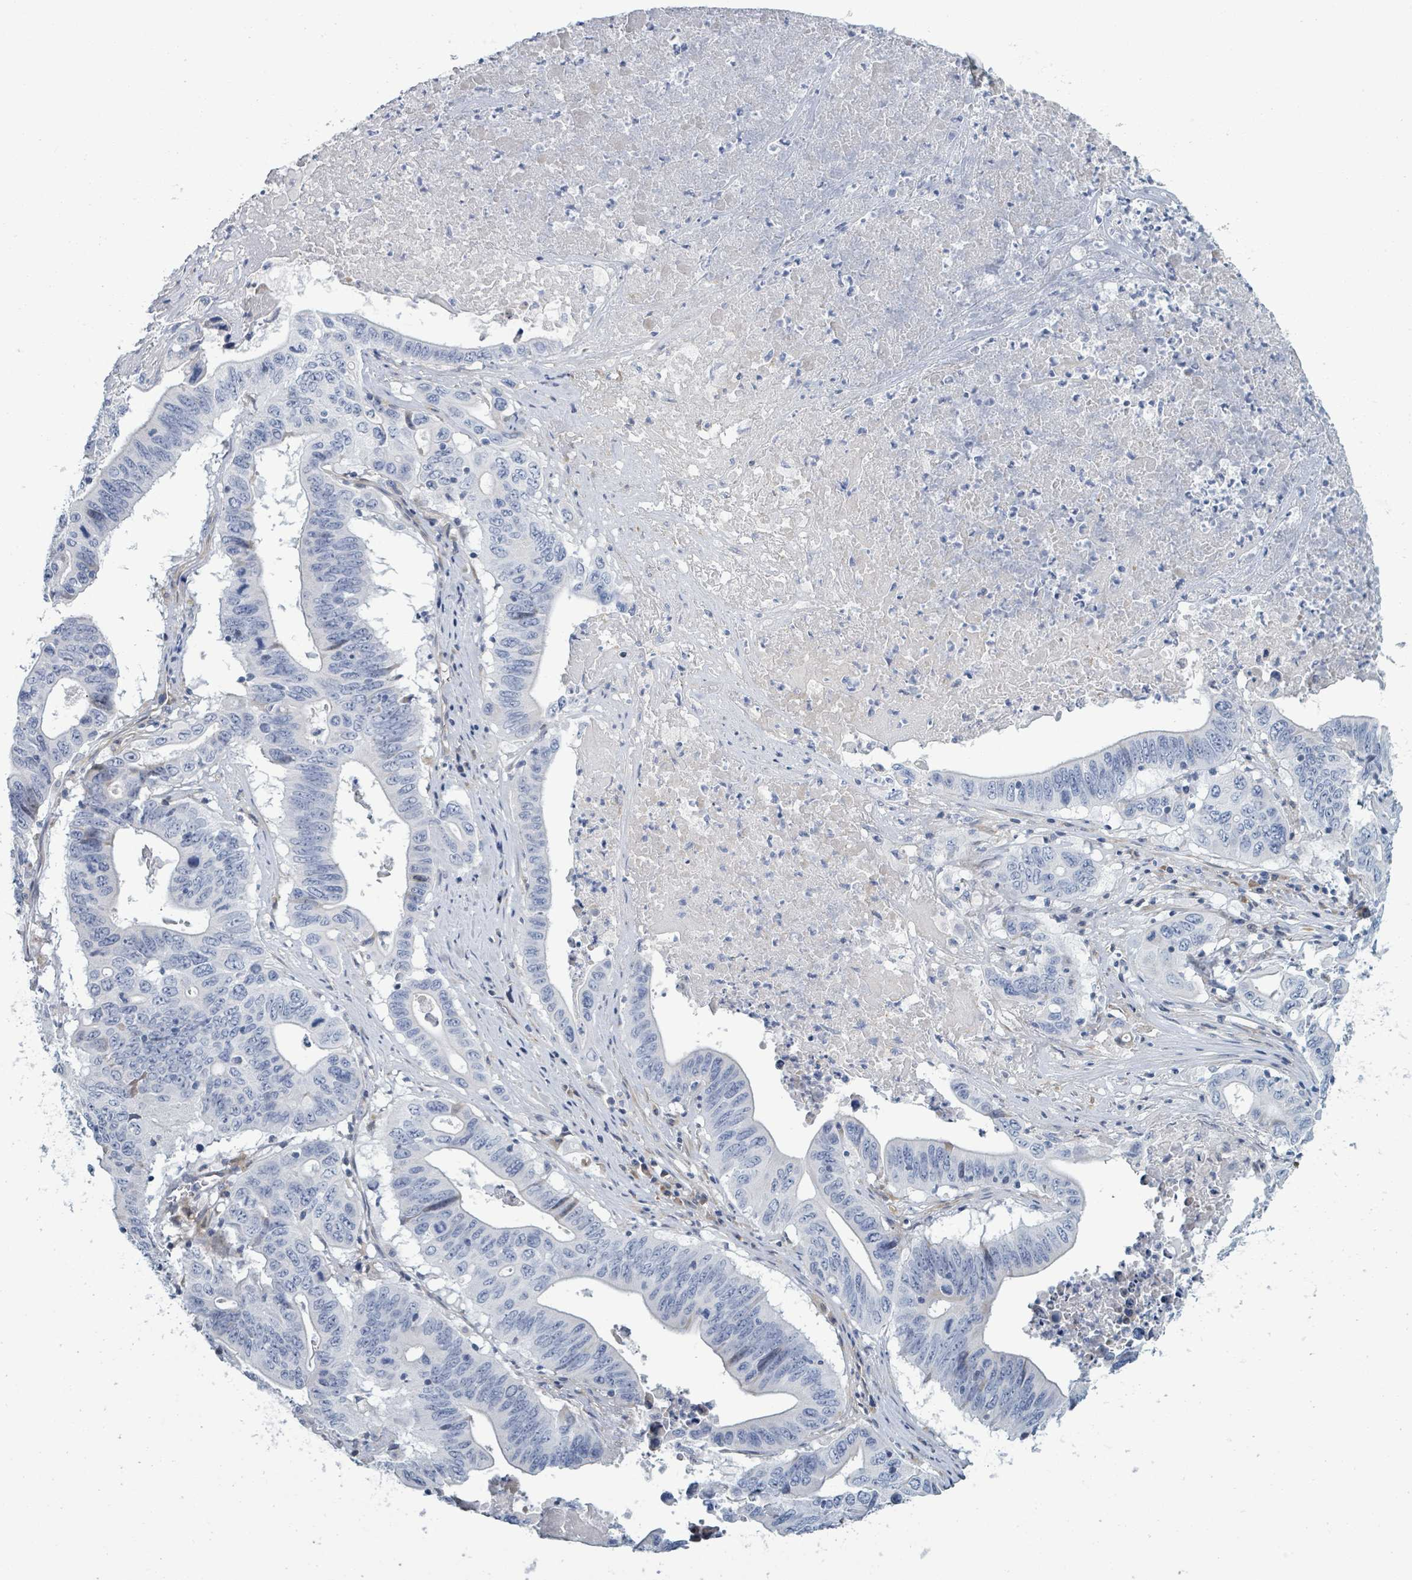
{"staining": {"intensity": "negative", "quantity": "none", "location": "none"}, "tissue": "lung cancer", "cell_type": "Tumor cells", "image_type": "cancer", "snomed": [{"axis": "morphology", "description": "Adenocarcinoma, NOS"}, {"axis": "topography", "description": "Lung"}], "caption": "The image demonstrates no significant expression in tumor cells of lung cancer (adenocarcinoma).", "gene": "RAB33B", "patient": {"sex": "female", "age": 60}}